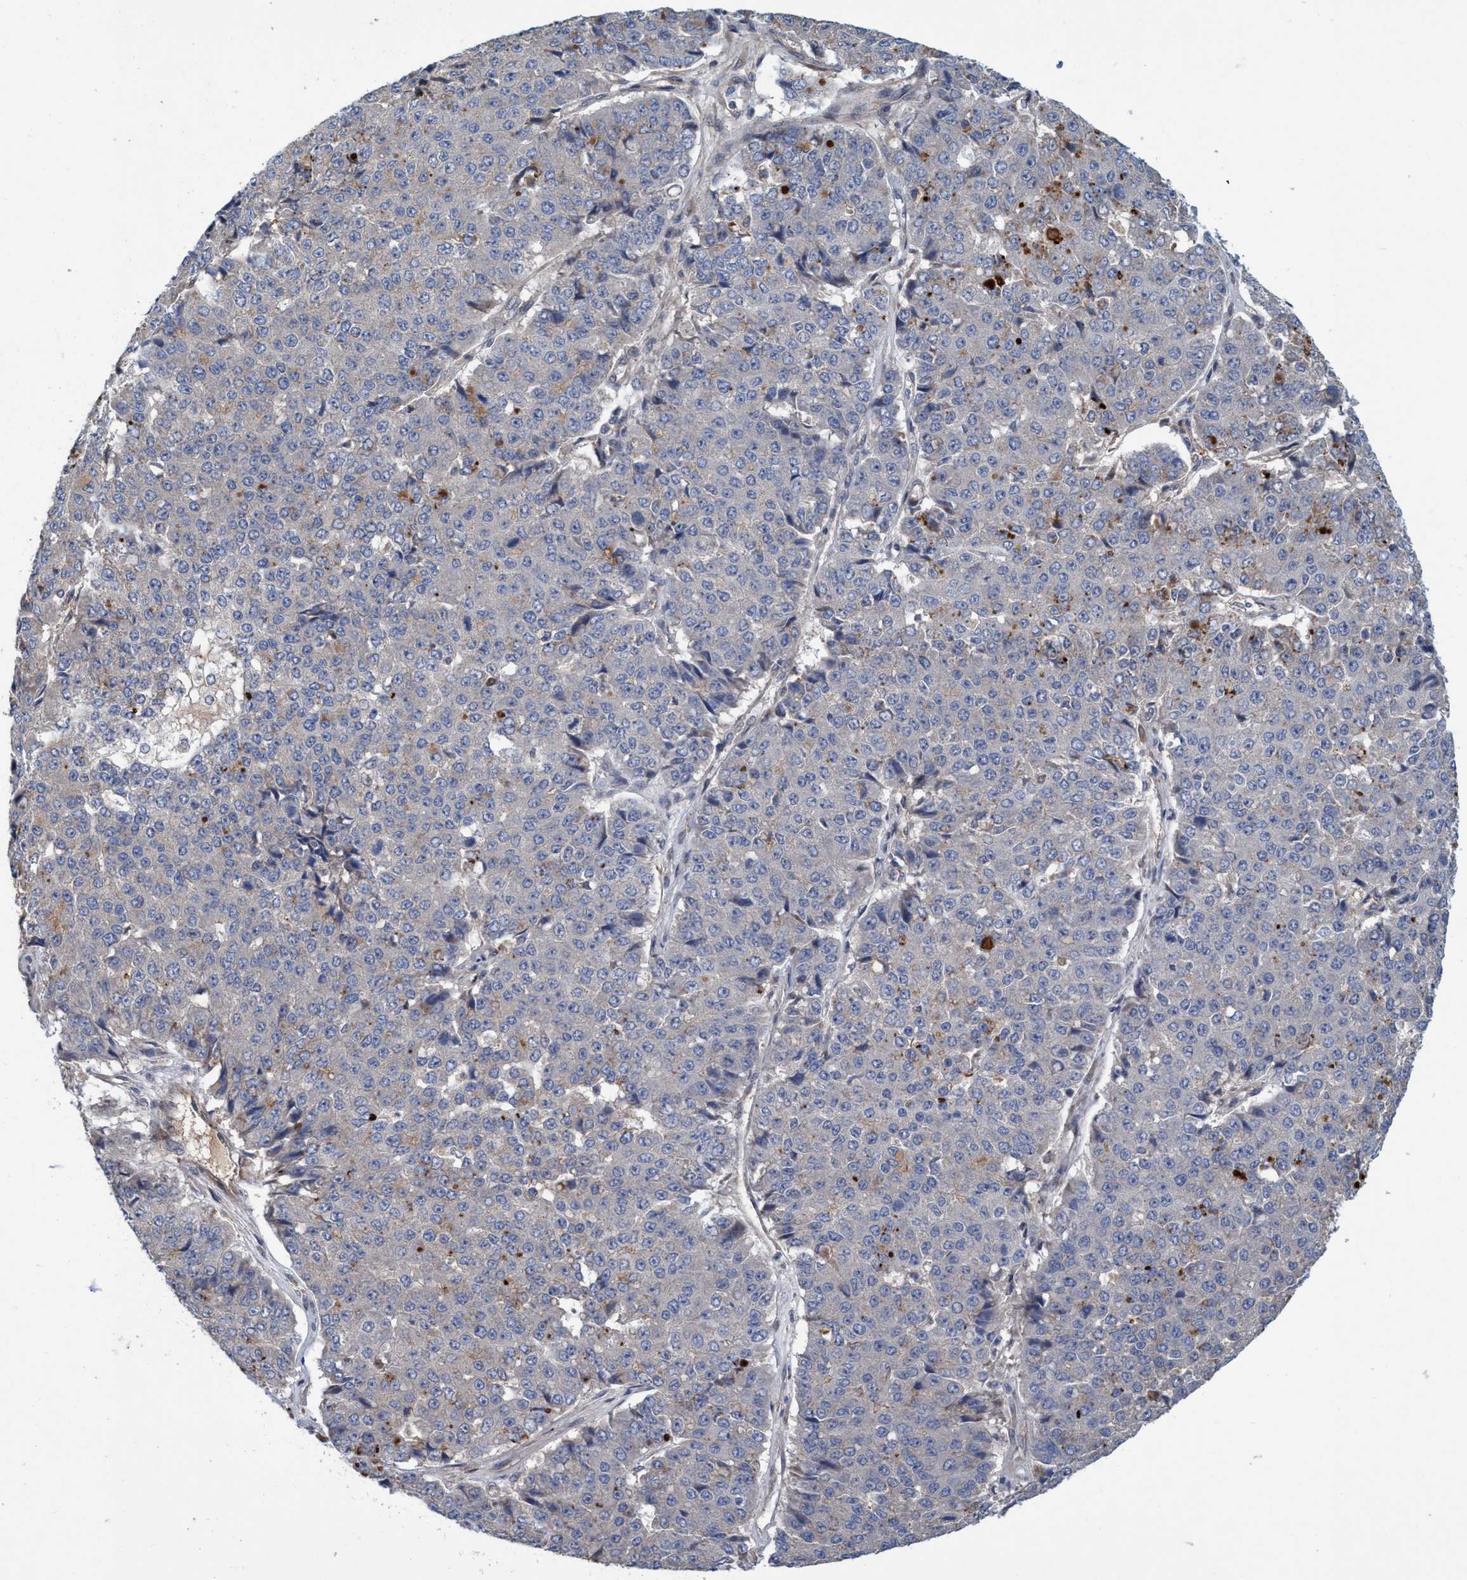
{"staining": {"intensity": "moderate", "quantity": "<25%", "location": "cytoplasmic/membranous"}, "tissue": "pancreatic cancer", "cell_type": "Tumor cells", "image_type": "cancer", "snomed": [{"axis": "morphology", "description": "Adenocarcinoma, NOS"}, {"axis": "topography", "description": "Pancreas"}], "caption": "The photomicrograph displays staining of pancreatic cancer, revealing moderate cytoplasmic/membranous protein staining (brown color) within tumor cells.", "gene": "TRIM65", "patient": {"sex": "male", "age": 50}}